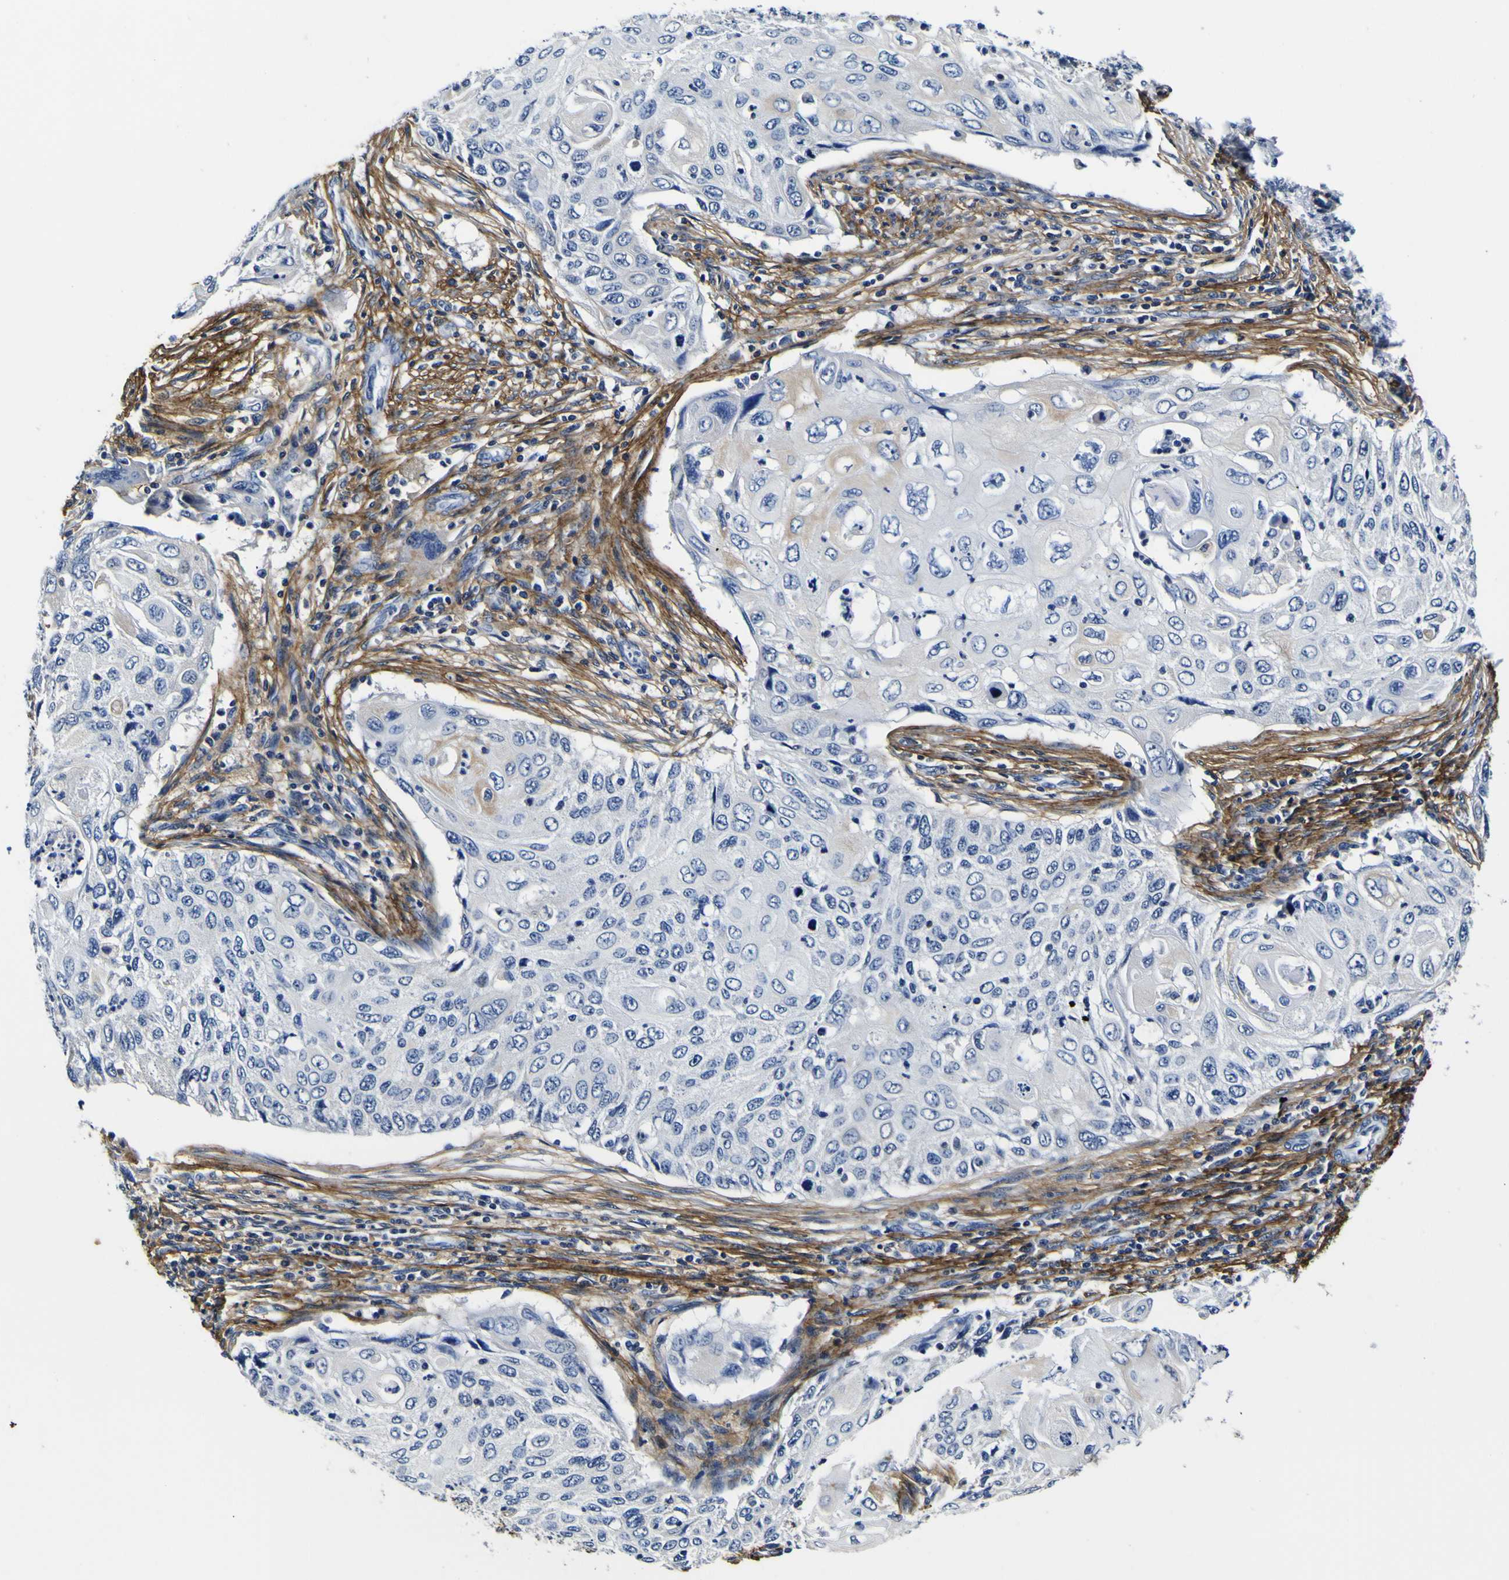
{"staining": {"intensity": "negative", "quantity": "none", "location": "none"}, "tissue": "cervical cancer", "cell_type": "Tumor cells", "image_type": "cancer", "snomed": [{"axis": "morphology", "description": "Squamous cell carcinoma, NOS"}, {"axis": "topography", "description": "Cervix"}], "caption": "Human squamous cell carcinoma (cervical) stained for a protein using immunohistochemistry reveals no staining in tumor cells.", "gene": "POSTN", "patient": {"sex": "female", "age": 70}}